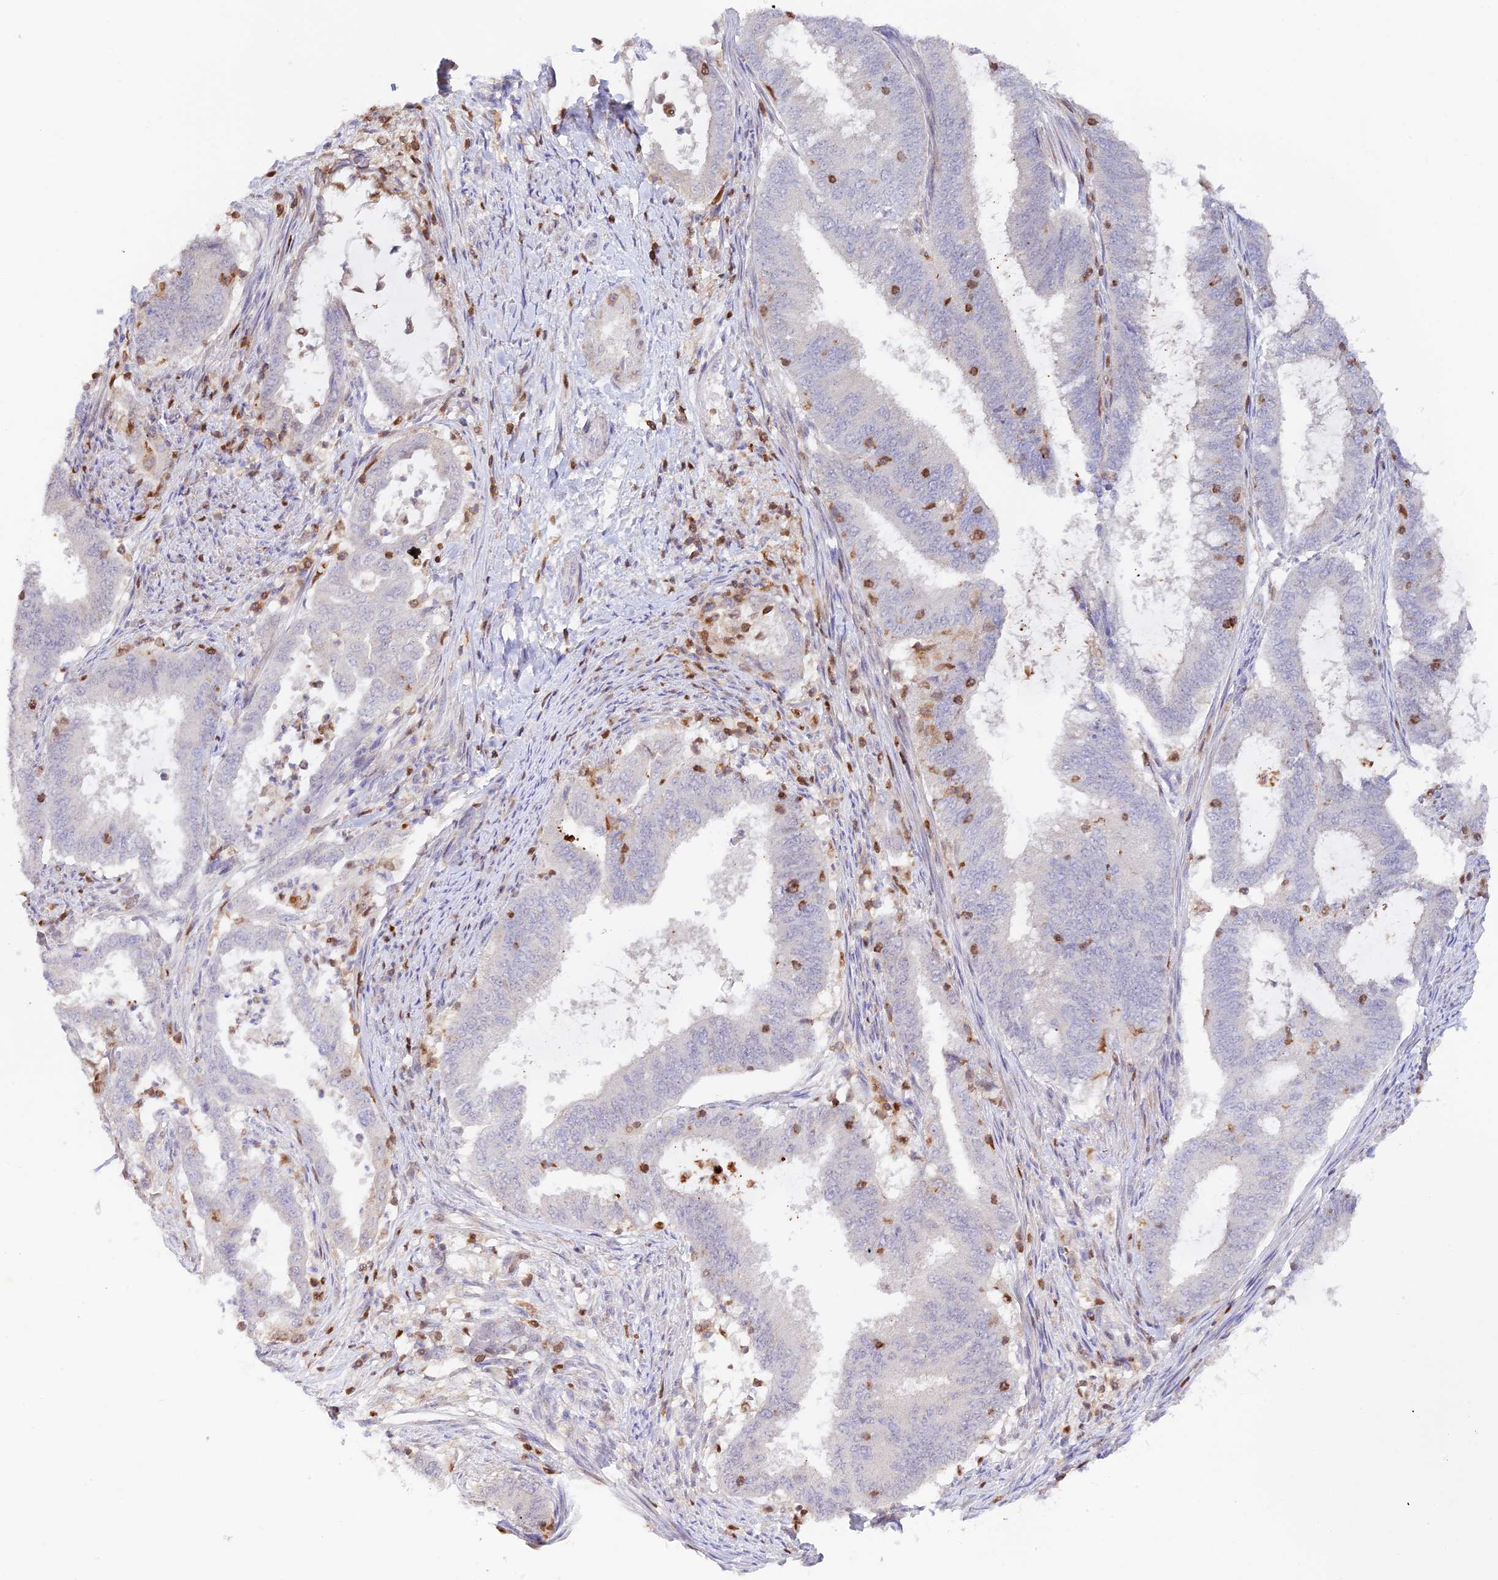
{"staining": {"intensity": "negative", "quantity": "none", "location": "none"}, "tissue": "endometrial cancer", "cell_type": "Tumor cells", "image_type": "cancer", "snomed": [{"axis": "morphology", "description": "Adenocarcinoma, NOS"}, {"axis": "topography", "description": "Endometrium"}], "caption": "Endometrial adenocarcinoma stained for a protein using immunohistochemistry shows no staining tumor cells.", "gene": "DENND1C", "patient": {"sex": "female", "age": 51}}